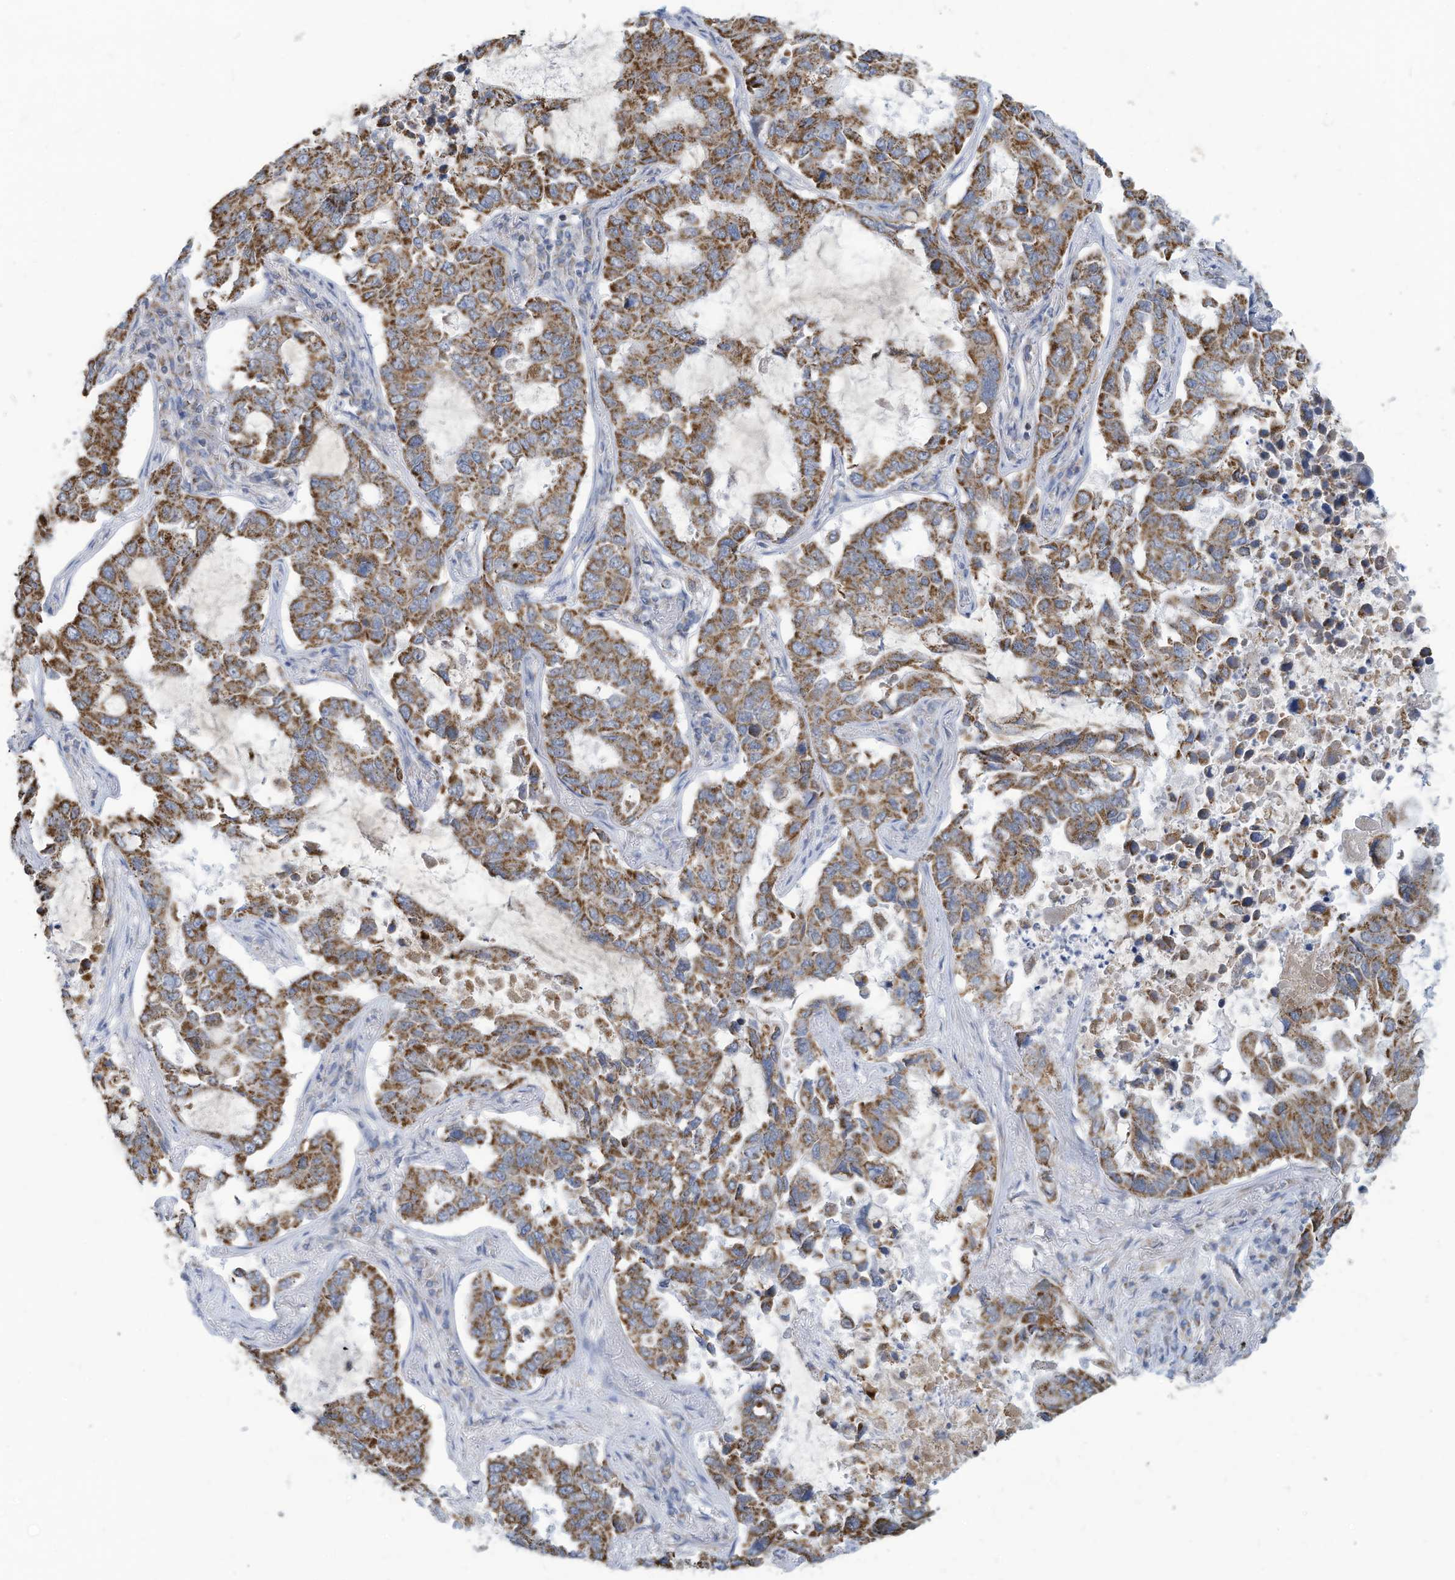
{"staining": {"intensity": "moderate", "quantity": ">75%", "location": "cytoplasmic/membranous"}, "tissue": "lung cancer", "cell_type": "Tumor cells", "image_type": "cancer", "snomed": [{"axis": "morphology", "description": "Adenocarcinoma, NOS"}, {"axis": "topography", "description": "Lung"}], "caption": "Human lung adenocarcinoma stained with a brown dye displays moderate cytoplasmic/membranous positive expression in about >75% of tumor cells.", "gene": "NLN", "patient": {"sex": "male", "age": 64}}